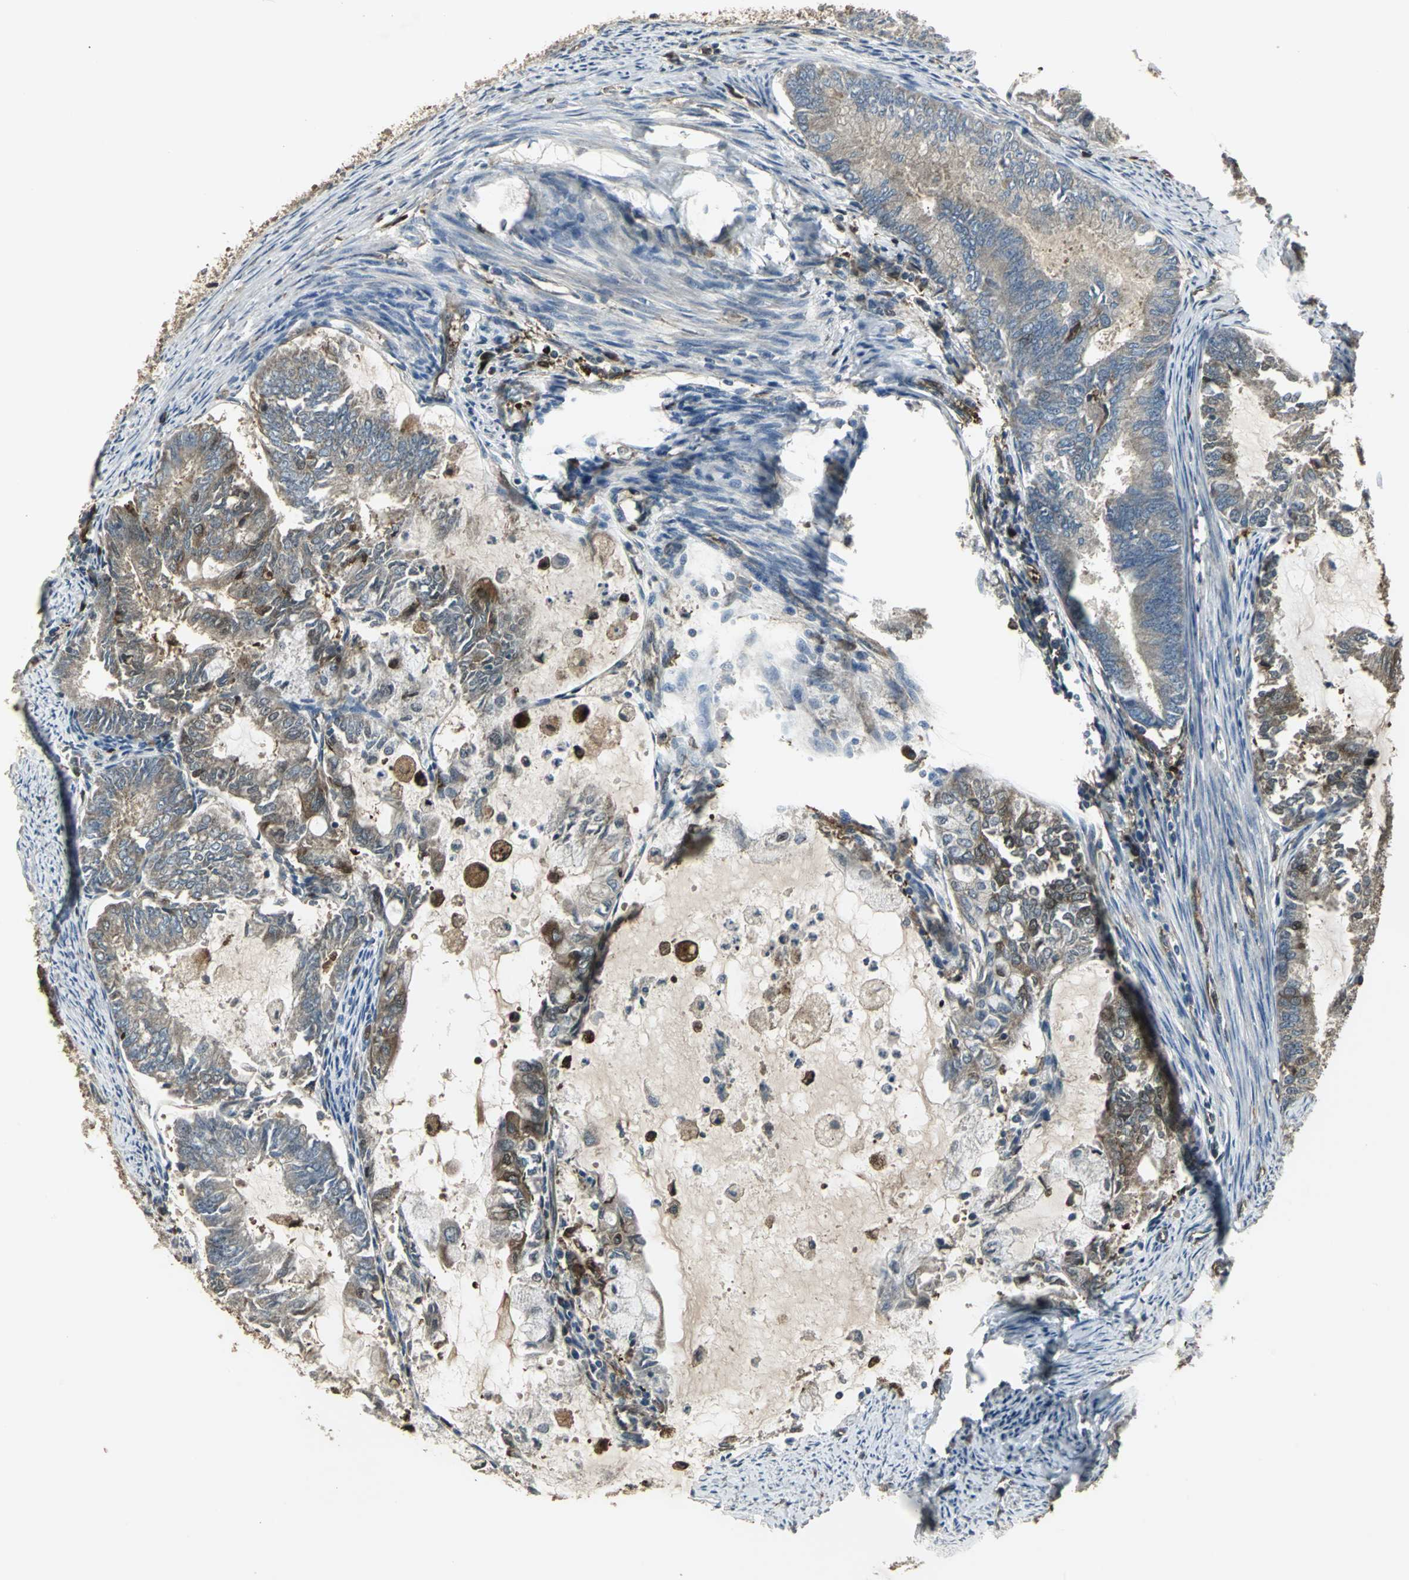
{"staining": {"intensity": "moderate", "quantity": ">75%", "location": "cytoplasmic/membranous"}, "tissue": "endometrial cancer", "cell_type": "Tumor cells", "image_type": "cancer", "snomed": [{"axis": "morphology", "description": "Adenocarcinoma, NOS"}, {"axis": "topography", "description": "Endometrium"}], "caption": "Immunohistochemistry (IHC) staining of endometrial cancer, which exhibits medium levels of moderate cytoplasmic/membranous expression in about >75% of tumor cells indicating moderate cytoplasmic/membranous protein expression. The staining was performed using DAB (3,3'-diaminobenzidine) (brown) for protein detection and nuclei were counterstained in hematoxylin (blue).", "gene": "PRXL2B", "patient": {"sex": "female", "age": 86}}